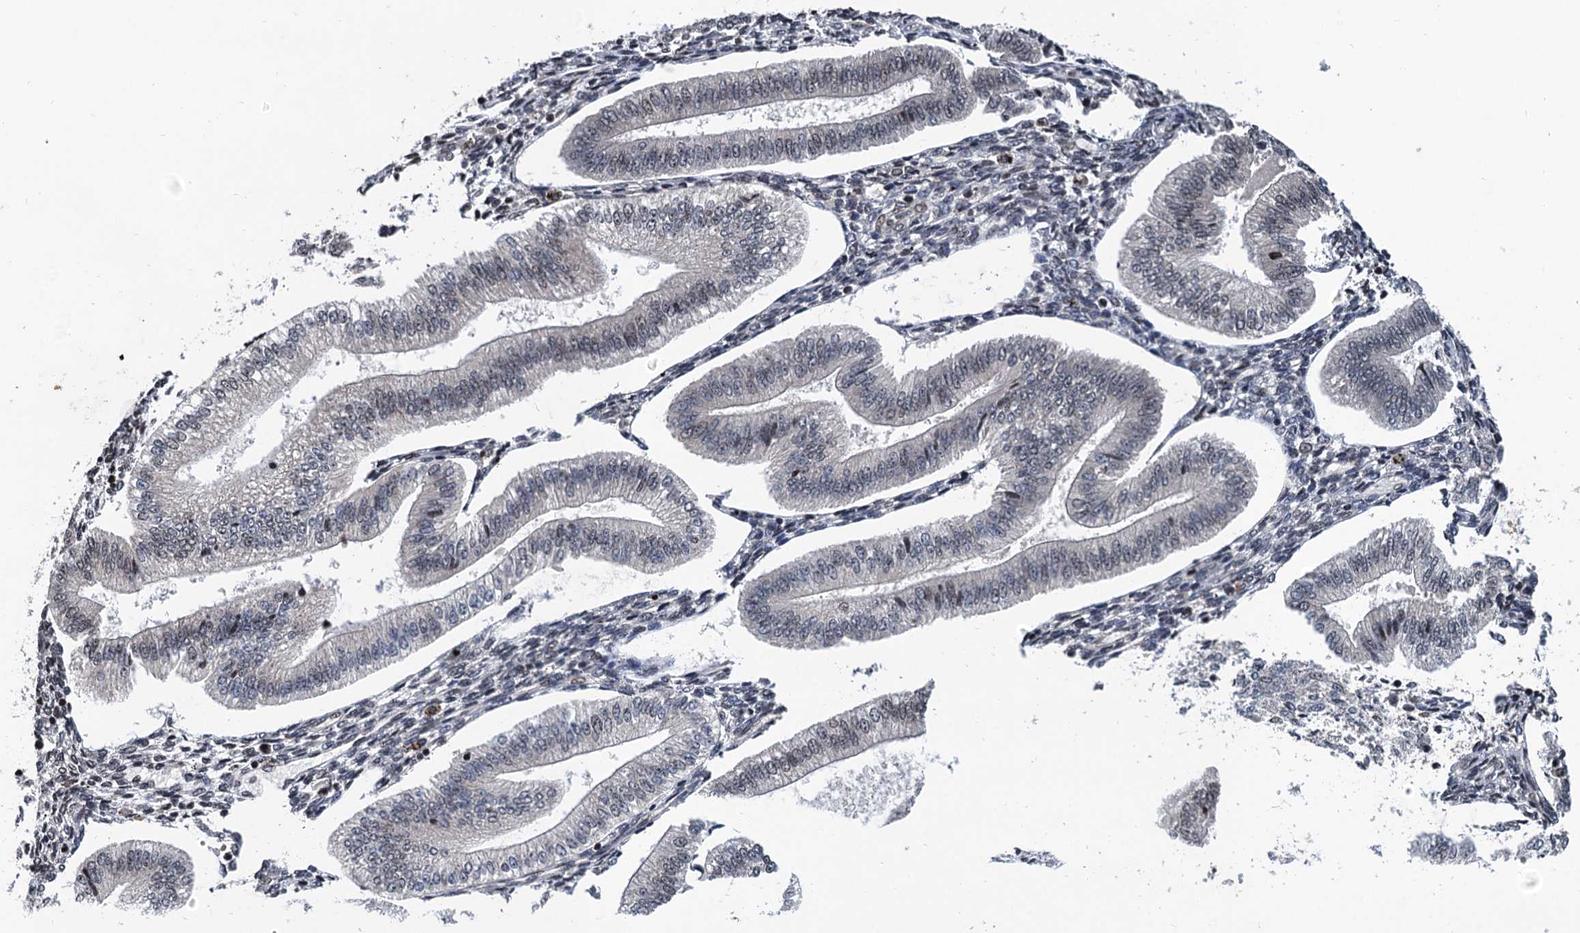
{"staining": {"intensity": "weak", "quantity": "<25%", "location": "nuclear"}, "tissue": "endometrium", "cell_type": "Cells in endometrial stroma", "image_type": "normal", "snomed": [{"axis": "morphology", "description": "Normal tissue, NOS"}, {"axis": "topography", "description": "Endometrium"}], "caption": "Image shows no protein expression in cells in endometrial stroma of normal endometrium.", "gene": "FAM217B", "patient": {"sex": "female", "age": 34}}